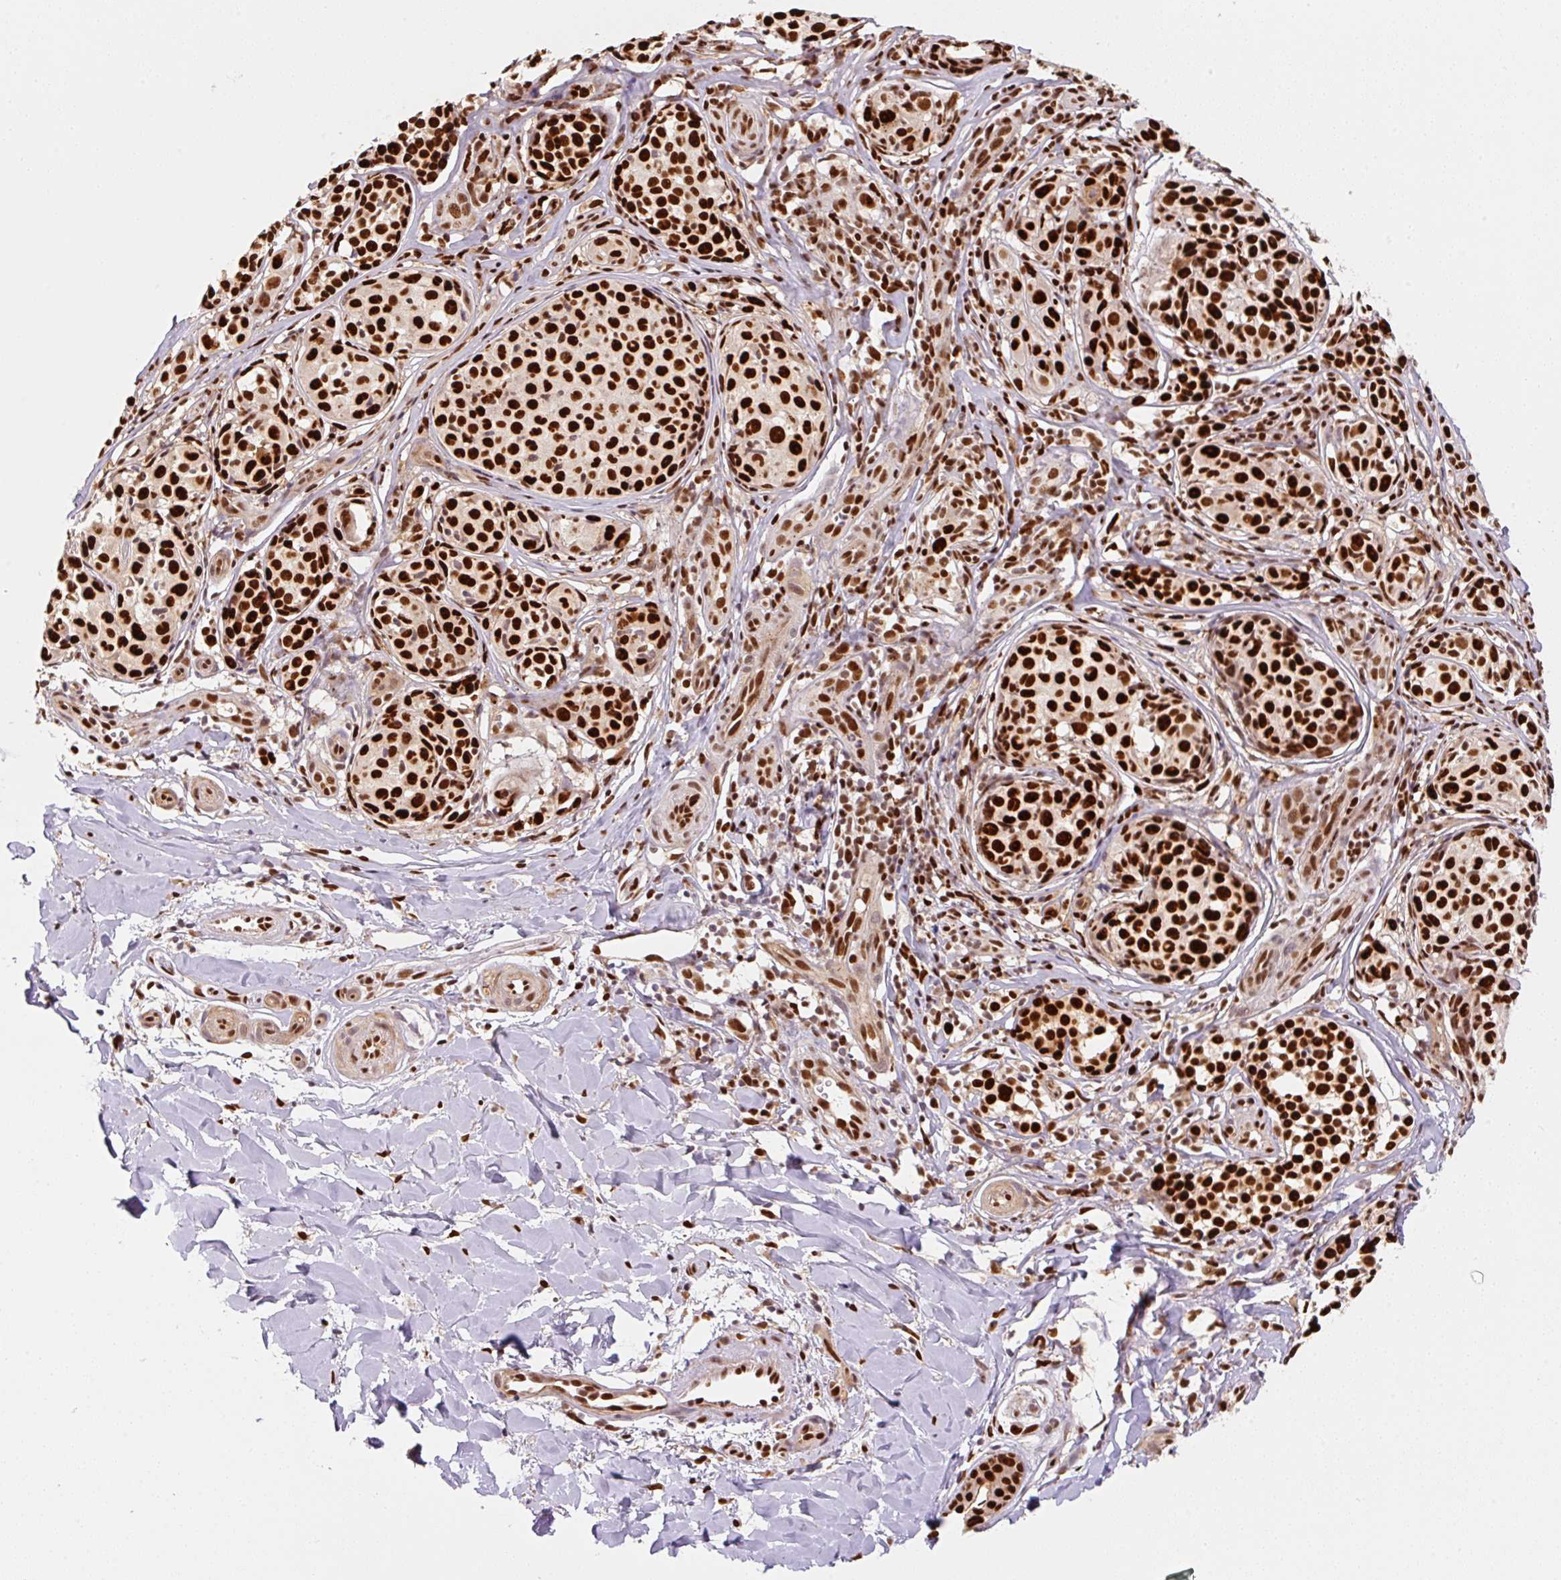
{"staining": {"intensity": "strong", "quantity": ">75%", "location": "nuclear"}, "tissue": "melanoma", "cell_type": "Tumor cells", "image_type": "cancer", "snomed": [{"axis": "morphology", "description": "Malignant melanoma, NOS"}, {"axis": "topography", "description": "Skin"}], "caption": "Human malignant melanoma stained with a protein marker displays strong staining in tumor cells.", "gene": "GPR139", "patient": {"sex": "female", "age": 35}}